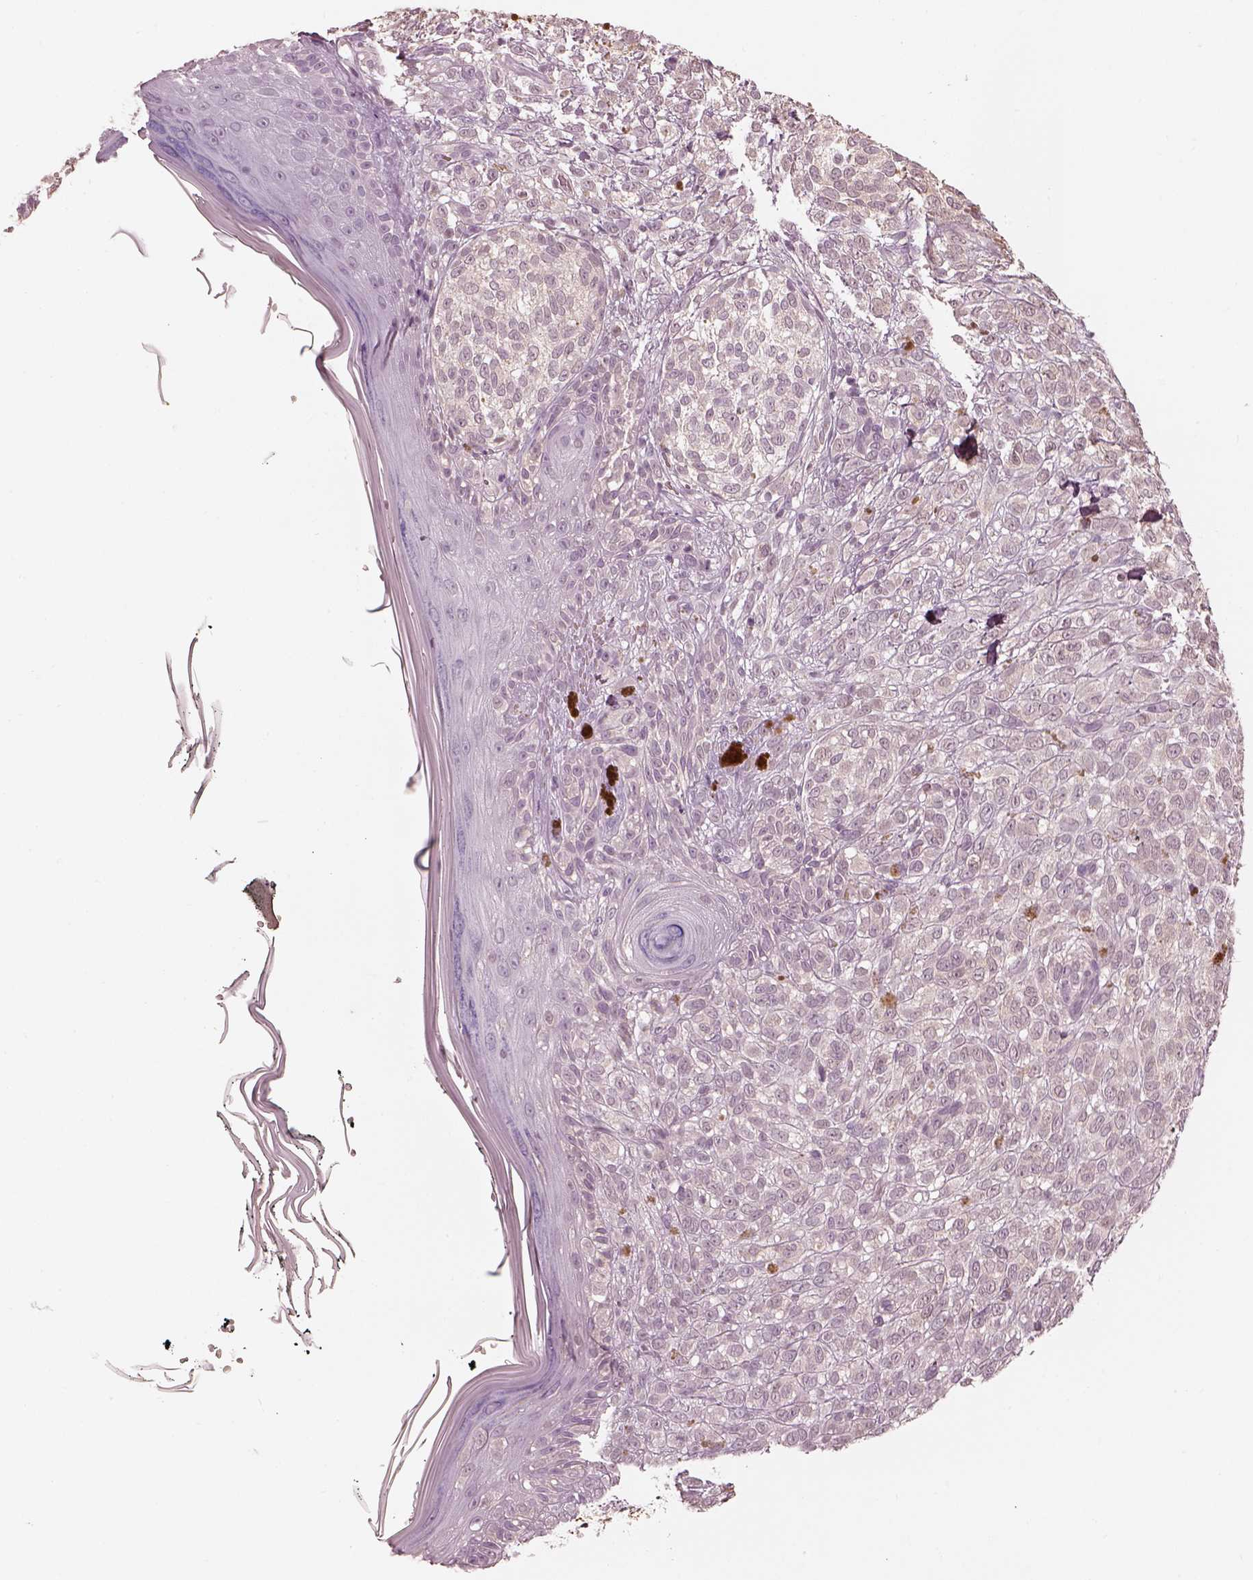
{"staining": {"intensity": "negative", "quantity": "none", "location": "none"}, "tissue": "melanoma", "cell_type": "Tumor cells", "image_type": "cancer", "snomed": [{"axis": "morphology", "description": "Malignant melanoma, NOS"}, {"axis": "topography", "description": "Skin"}], "caption": "DAB immunohistochemical staining of malignant melanoma demonstrates no significant staining in tumor cells.", "gene": "EGR4", "patient": {"sex": "female", "age": 86}}